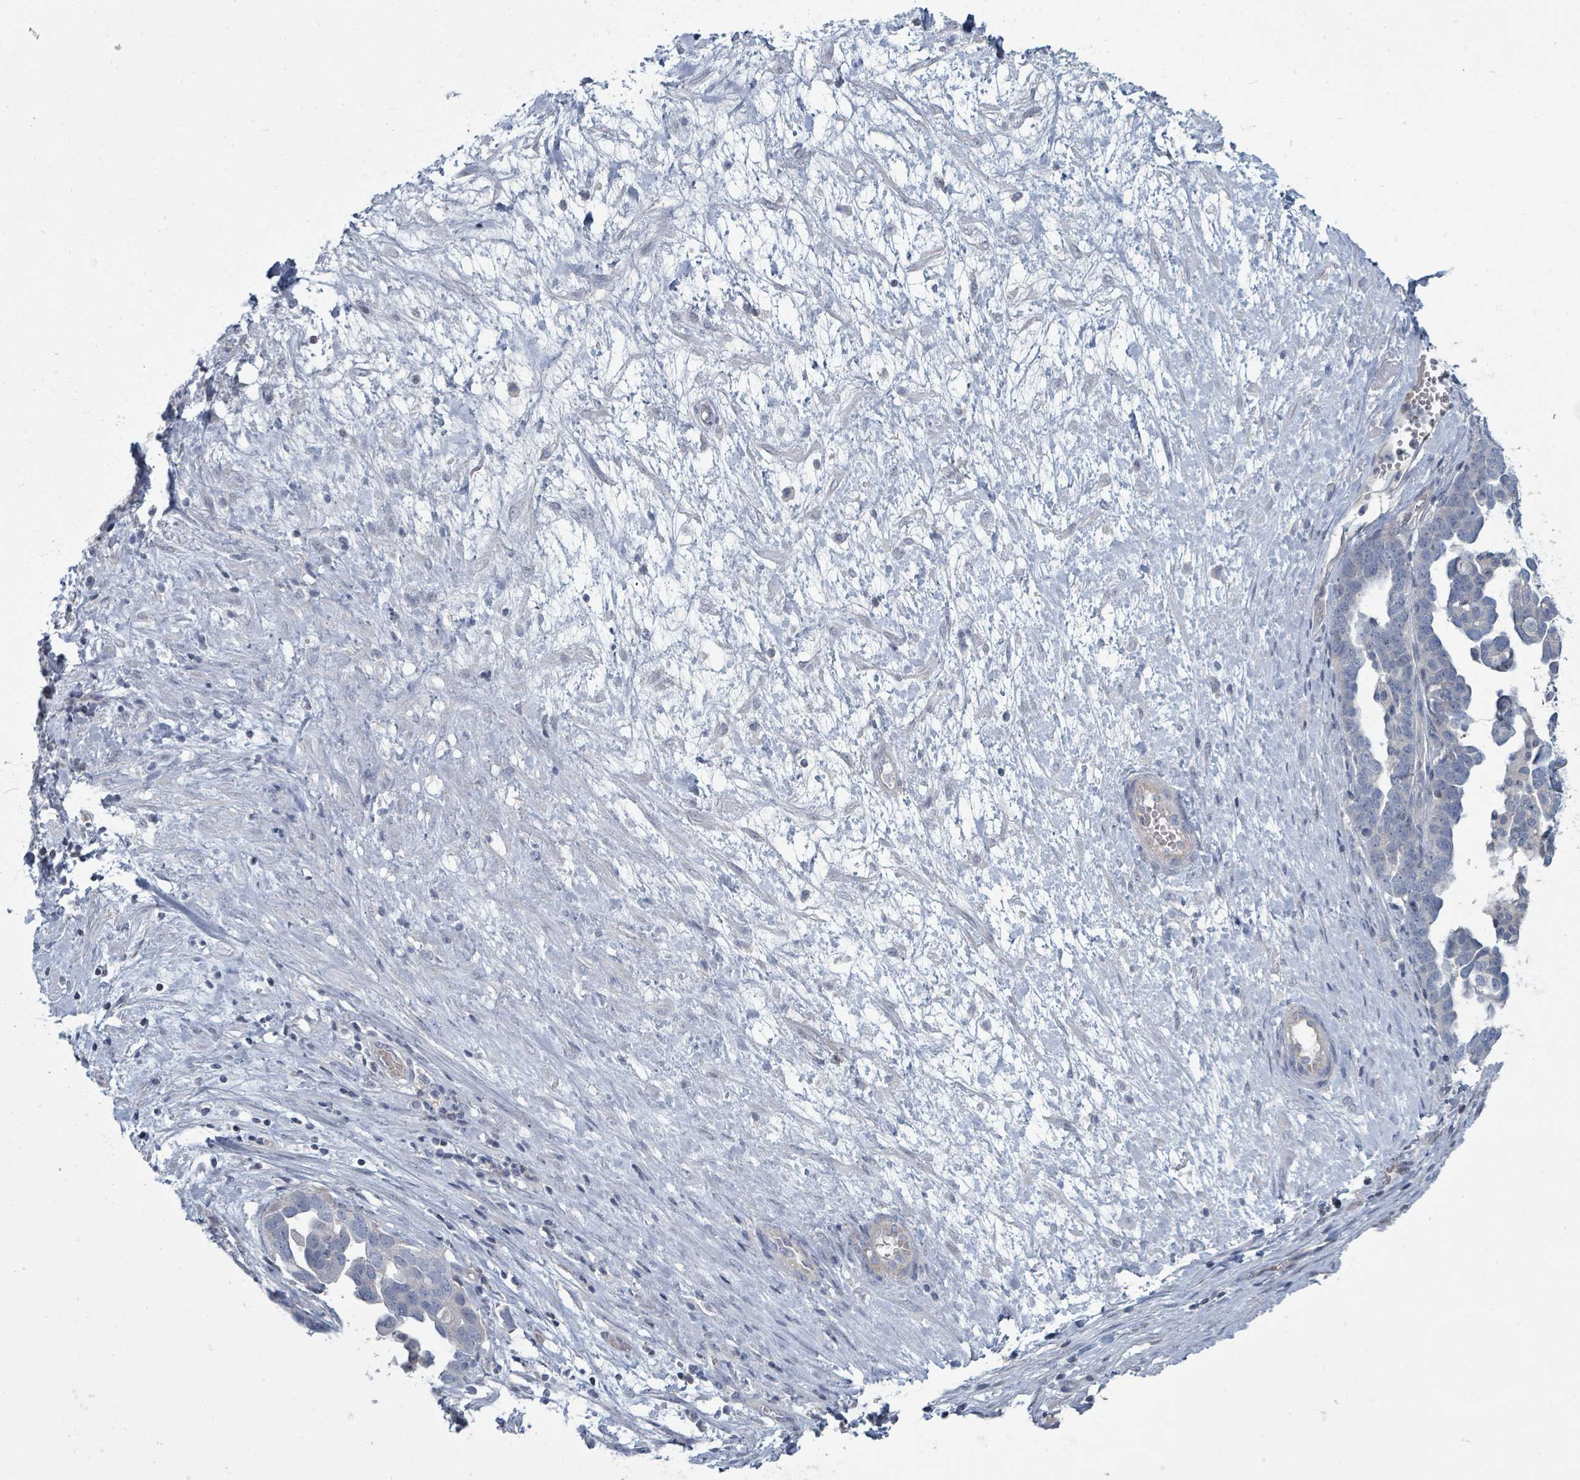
{"staining": {"intensity": "negative", "quantity": "none", "location": "none"}, "tissue": "ovarian cancer", "cell_type": "Tumor cells", "image_type": "cancer", "snomed": [{"axis": "morphology", "description": "Cystadenocarcinoma, serous, NOS"}, {"axis": "topography", "description": "Ovary"}], "caption": "Immunohistochemistry (IHC) photomicrograph of human ovarian serous cystadenocarcinoma stained for a protein (brown), which exhibits no positivity in tumor cells.", "gene": "SLC25A45", "patient": {"sex": "female", "age": 54}}